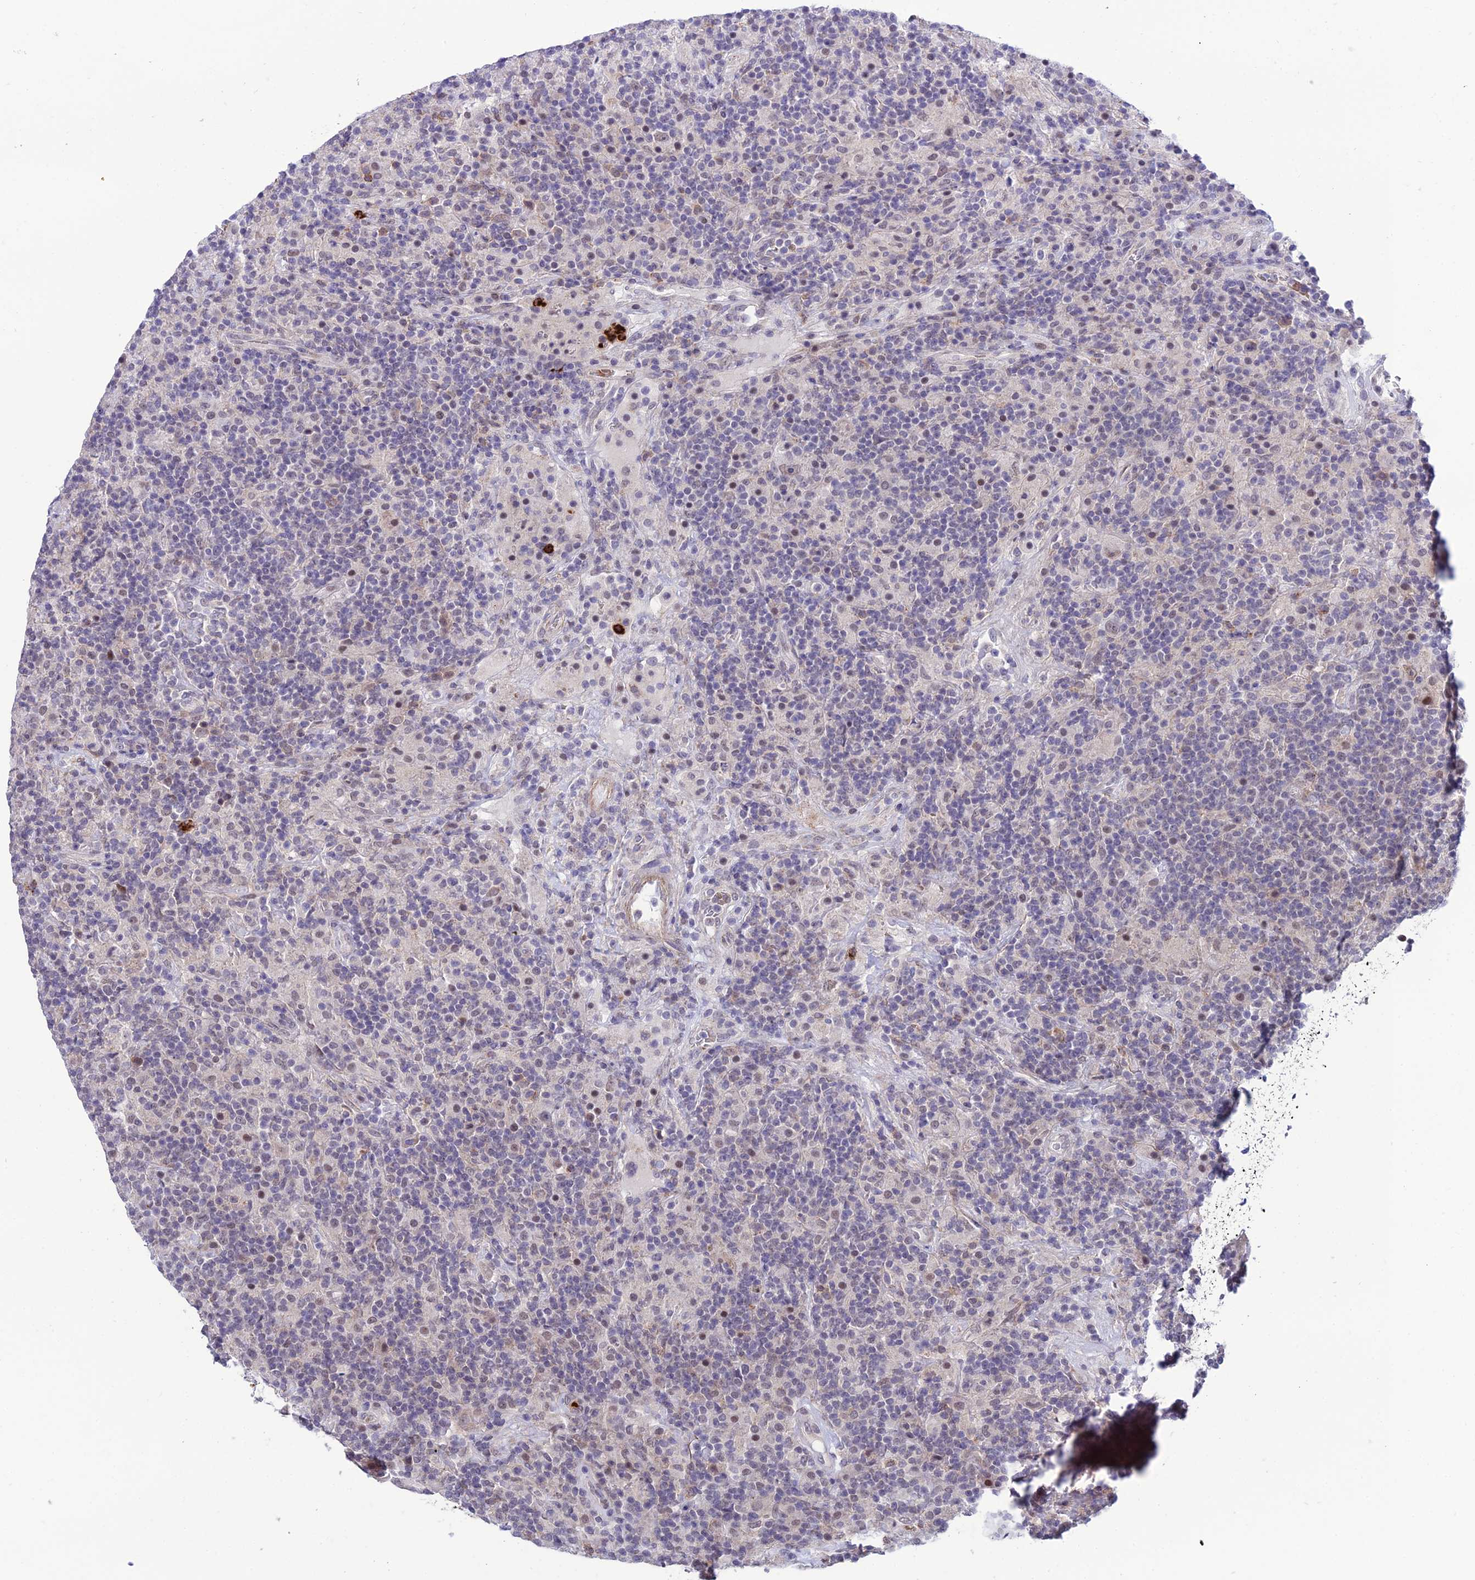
{"staining": {"intensity": "negative", "quantity": "none", "location": "none"}, "tissue": "lymphoma", "cell_type": "Tumor cells", "image_type": "cancer", "snomed": [{"axis": "morphology", "description": "Hodgkin's disease, NOS"}, {"axis": "topography", "description": "Lymph node"}], "caption": "An image of human lymphoma is negative for staining in tumor cells.", "gene": "COL6A6", "patient": {"sex": "male", "age": 70}}